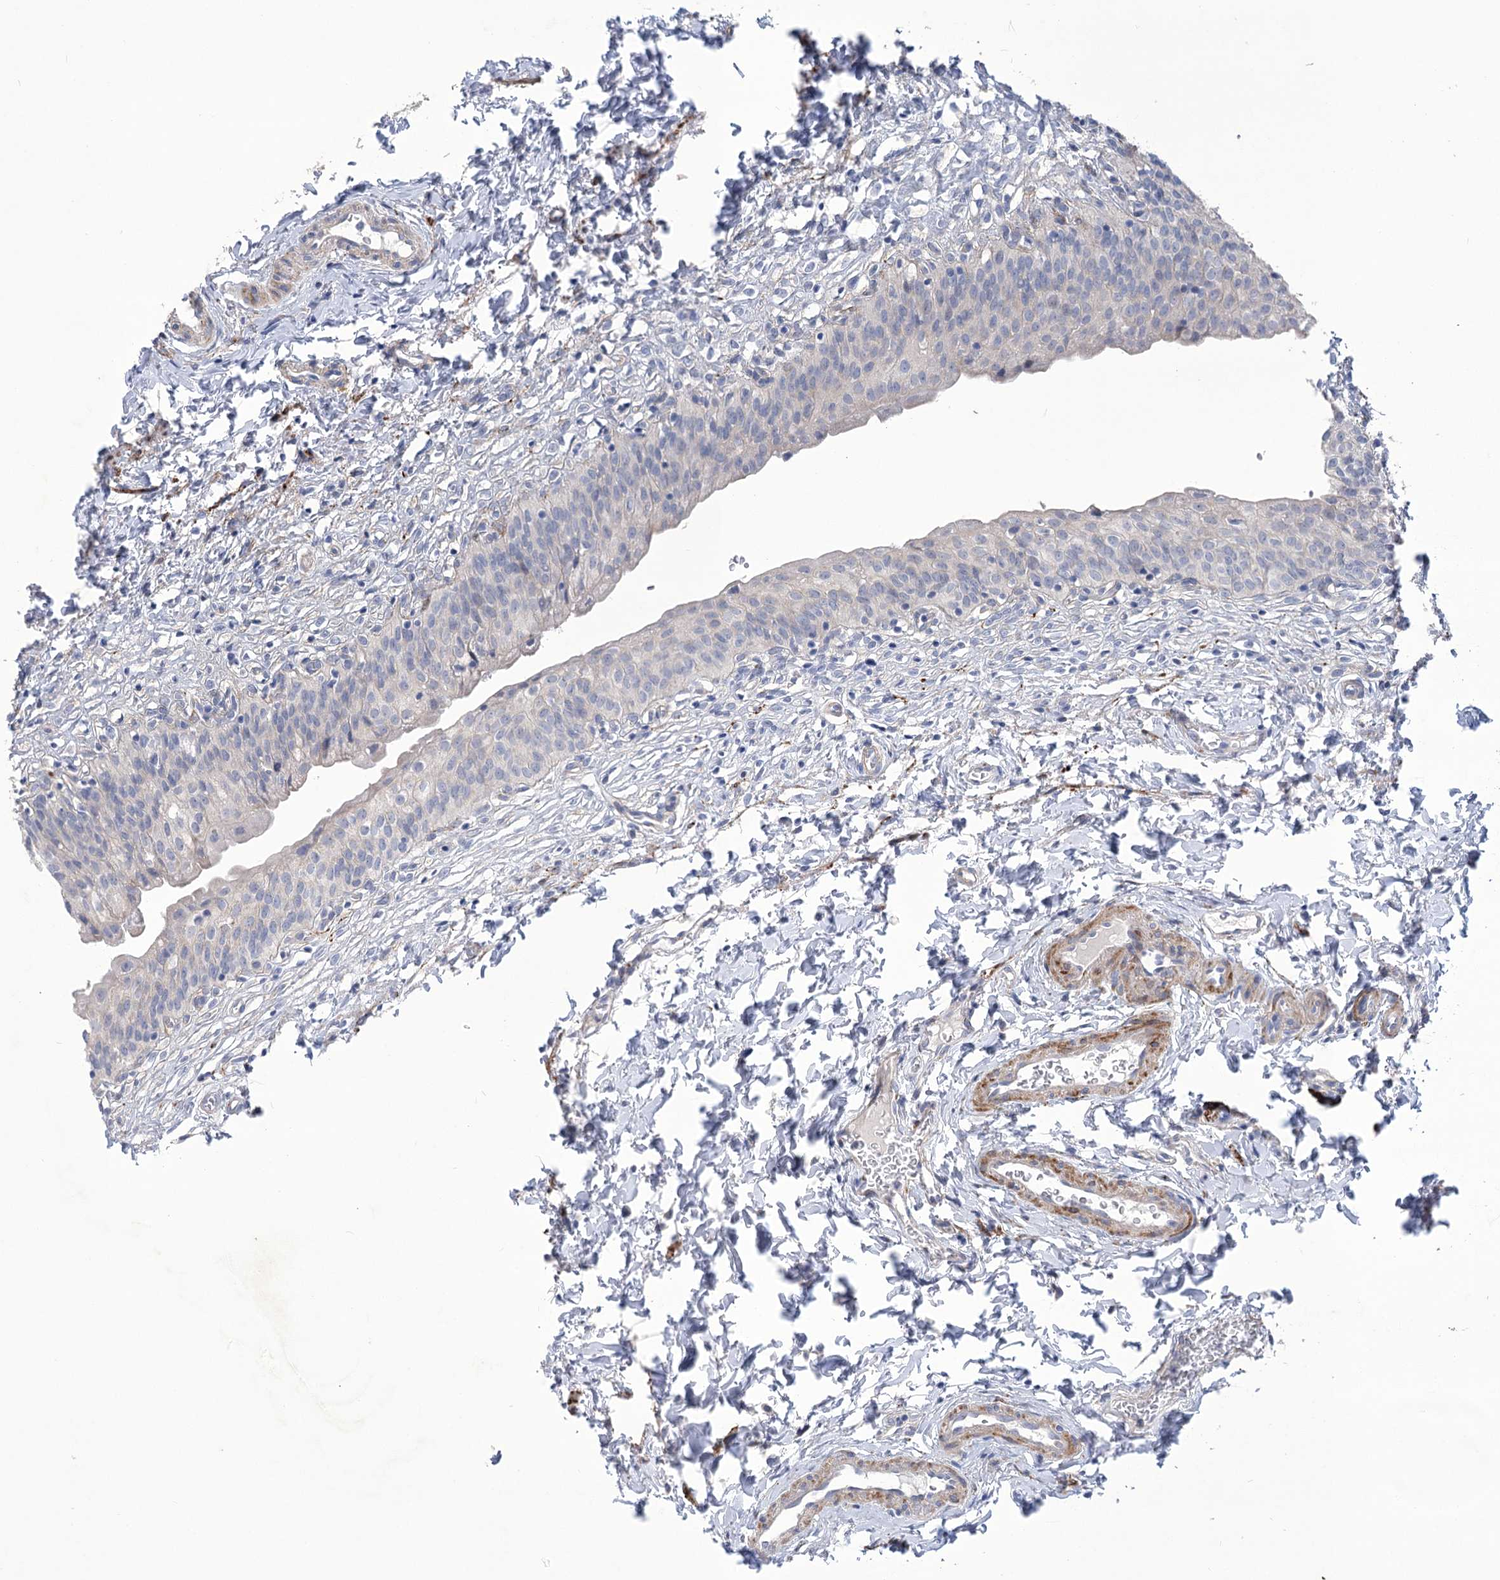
{"staining": {"intensity": "negative", "quantity": "none", "location": "none"}, "tissue": "urinary bladder", "cell_type": "Urothelial cells", "image_type": "normal", "snomed": [{"axis": "morphology", "description": "Normal tissue, NOS"}, {"axis": "topography", "description": "Urinary bladder"}], "caption": "Urothelial cells show no significant positivity in normal urinary bladder. (DAB immunohistochemistry (IHC) with hematoxylin counter stain).", "gene": "ANGPTL3", "patient": {"sex": "male", "age": 55}}